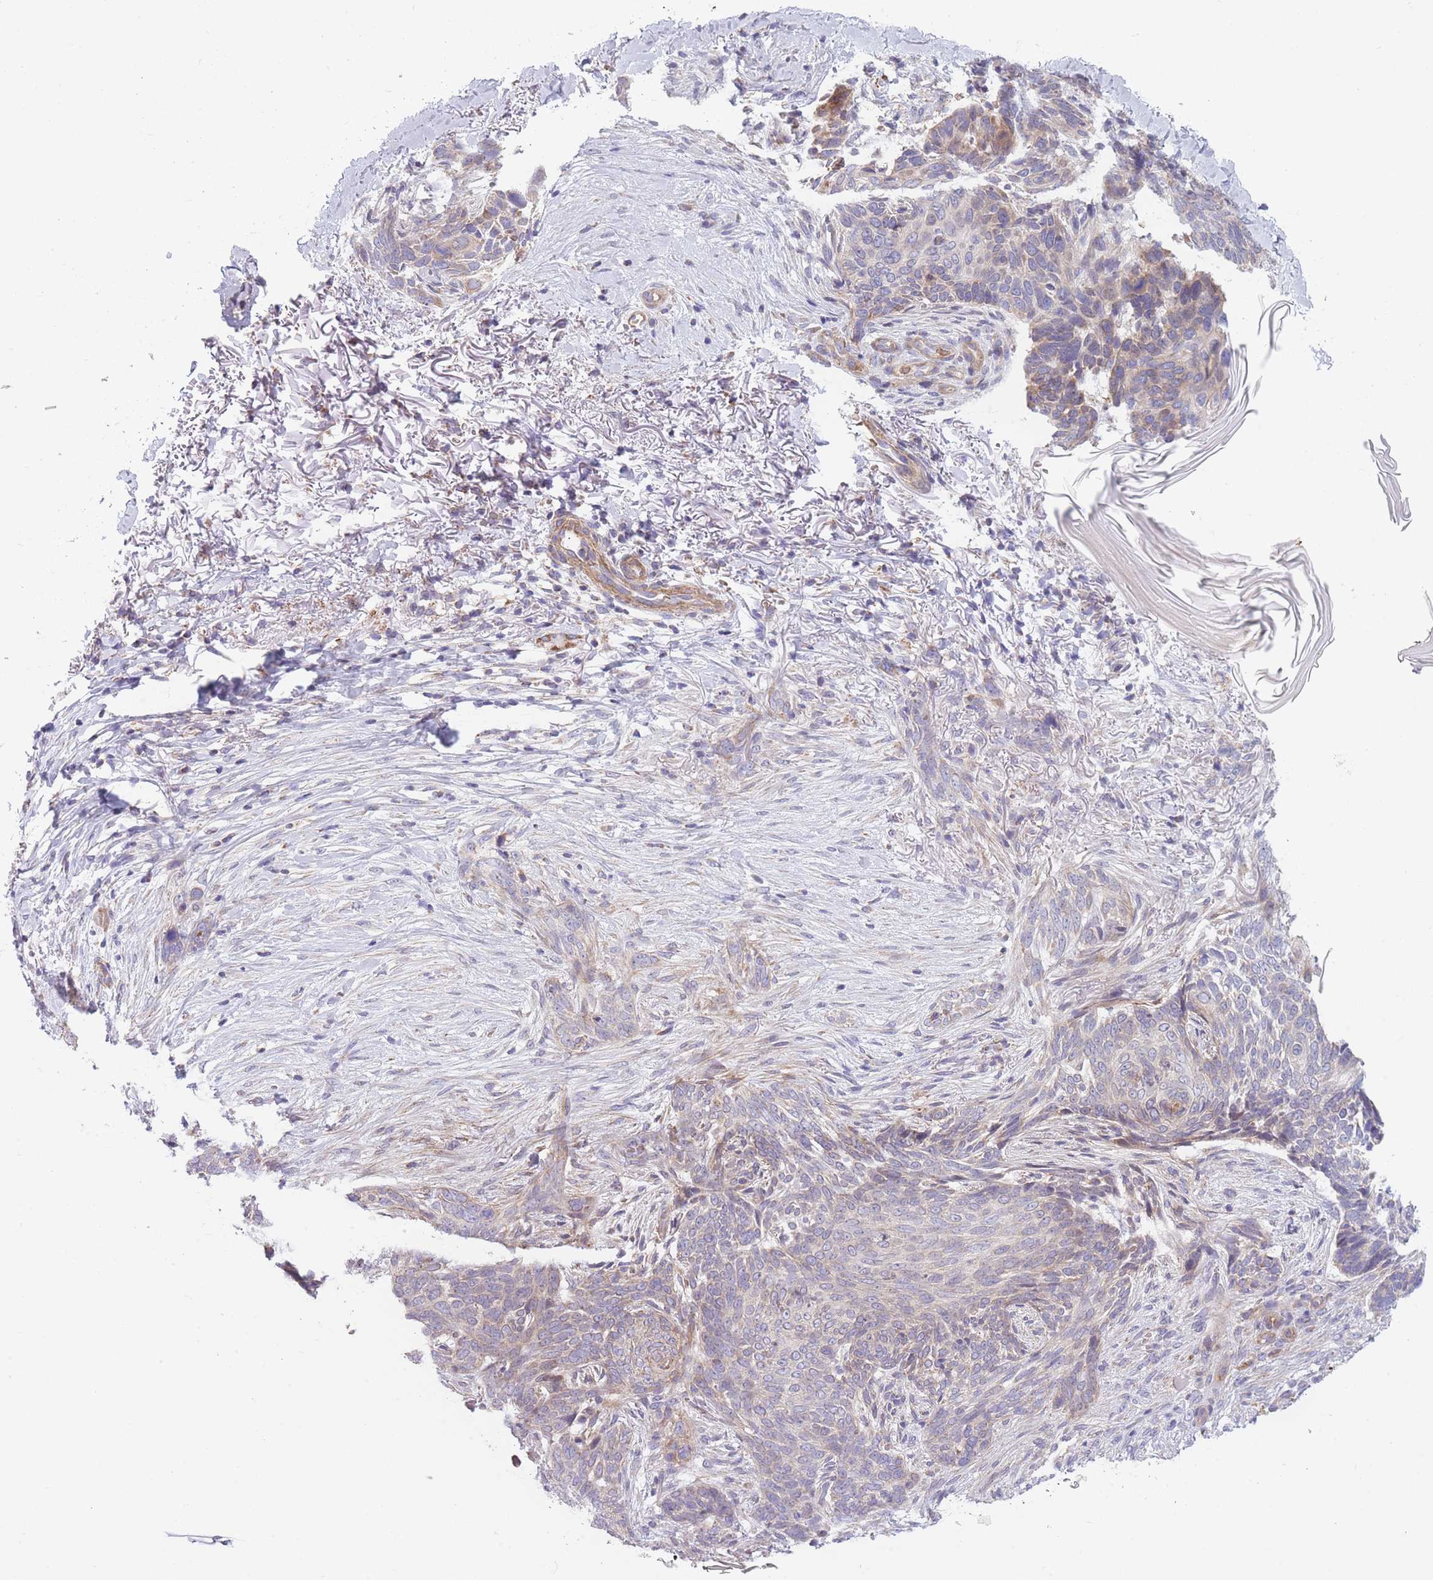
{"staining": {"intensity": "negative", "quantity": "none", "location": "none"}, "tissue": "skin cancer", "cell_type": "Tumor cells", "image_type": "cancer", "snomed": [{"axis": "morphology", "description": "Normal tissue, NOS"}, {"axis": "morphology", "description": "Basal cell carcinoma"}, {"axis": "topography", "description": "Skin"}], "caption": "Immunohistochemistry (IHC) of human skin cancer demonstrates no positivity in tumor cells.", "gene": "SMPD4", "patient": {"sex": "female", "age": 67}}